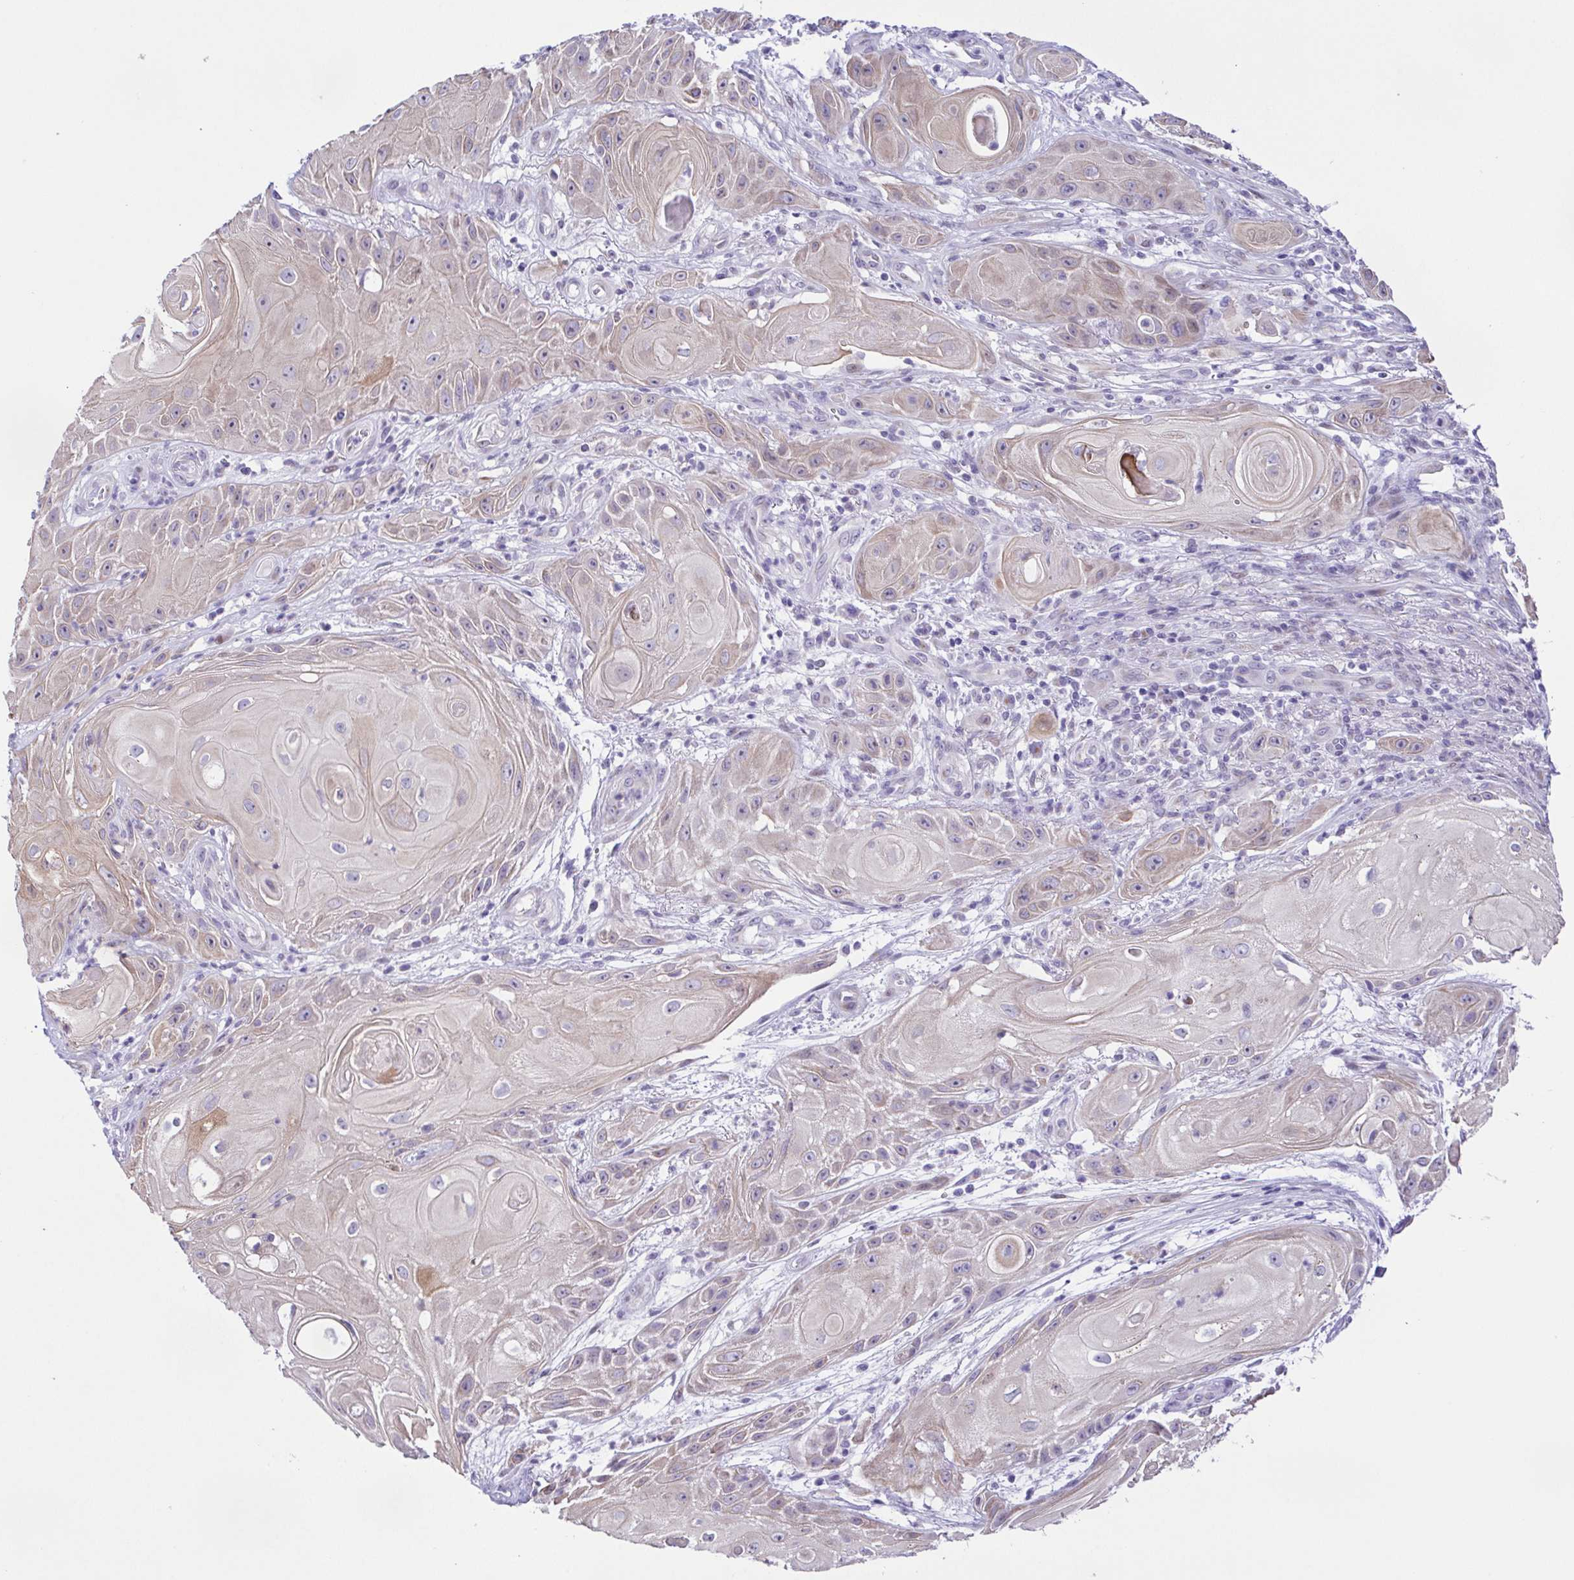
{"staining": {"intensity": "weak", "quantity": "<25%", "location": "cytoplasmic/membranous"}, "tissue": "skin cancer", "cell_type": "Tumor cells", "image_type": "cancer", "snomed": [{"axis": "morphology", "description": "Squamous cell carcinoma, NOS"}, {"axis": "topography", "description": "Skin"}], "caption": "Immunohistochemistry micrograph of human squamous cell carcinoma (skin) stained for a protein (brown), which exhibits no staining in tumor cells.", "gene": "TGM3", "patient": {"sex": "male", "age": 62}}